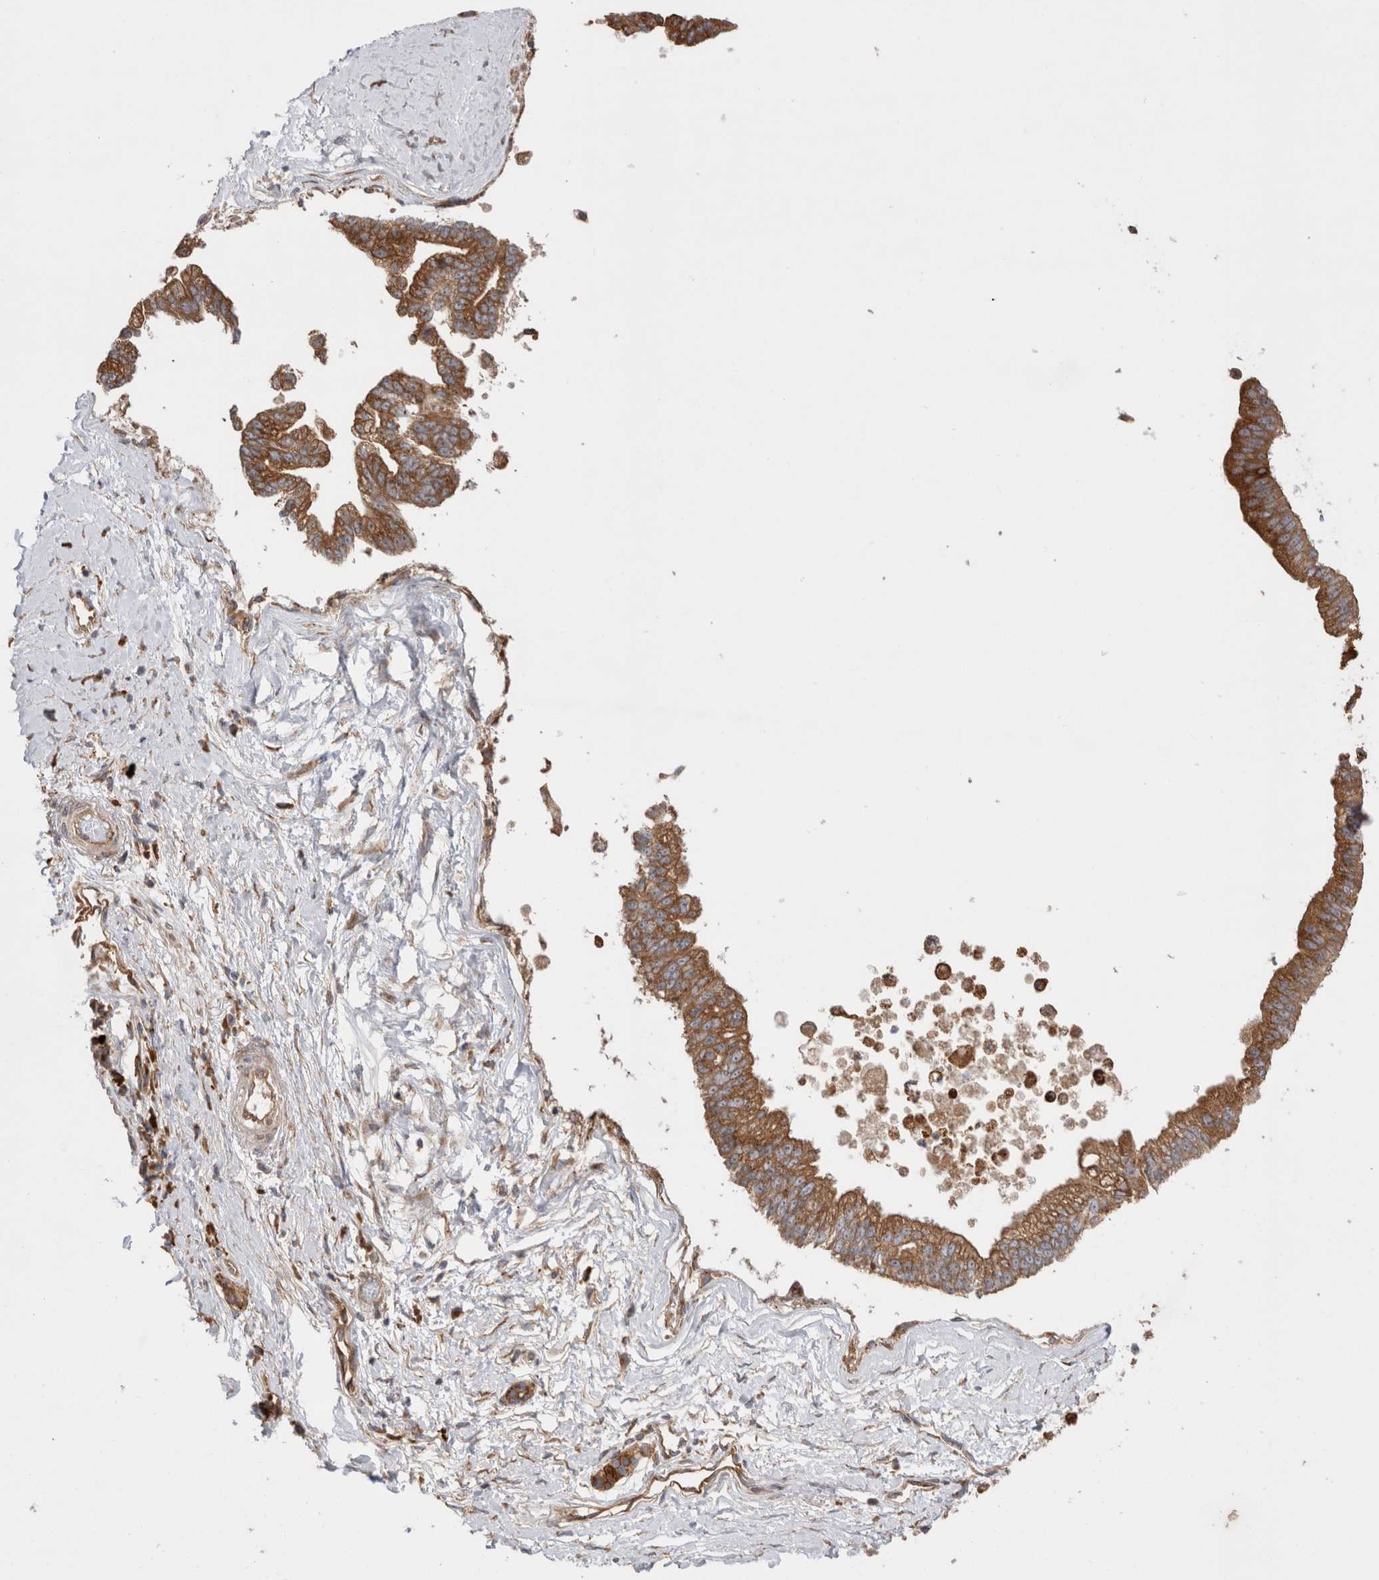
{"staining": {"intensity": "moderate", "quantity": ">75%", "location": "cytoplasmic/membranous"}, "tissue": "pancreatic cancer", "cell_type": "Tumor cells", "image_type": "cancer", "snomed": [{"axis": "morphology", "description": "Adenocarcinoma, NOS"}, {"axis": "topography", "description": "Pancreas"}], "caption": "Protein staining of pancreatic cancer (adenocarcinoma) tissue demonstrates moderate cytoplasmic/membranous positivity in approximately >75% of tumor cells.", "gene": "PDCD10", "patient": {"sex": "male", "age": 72}}